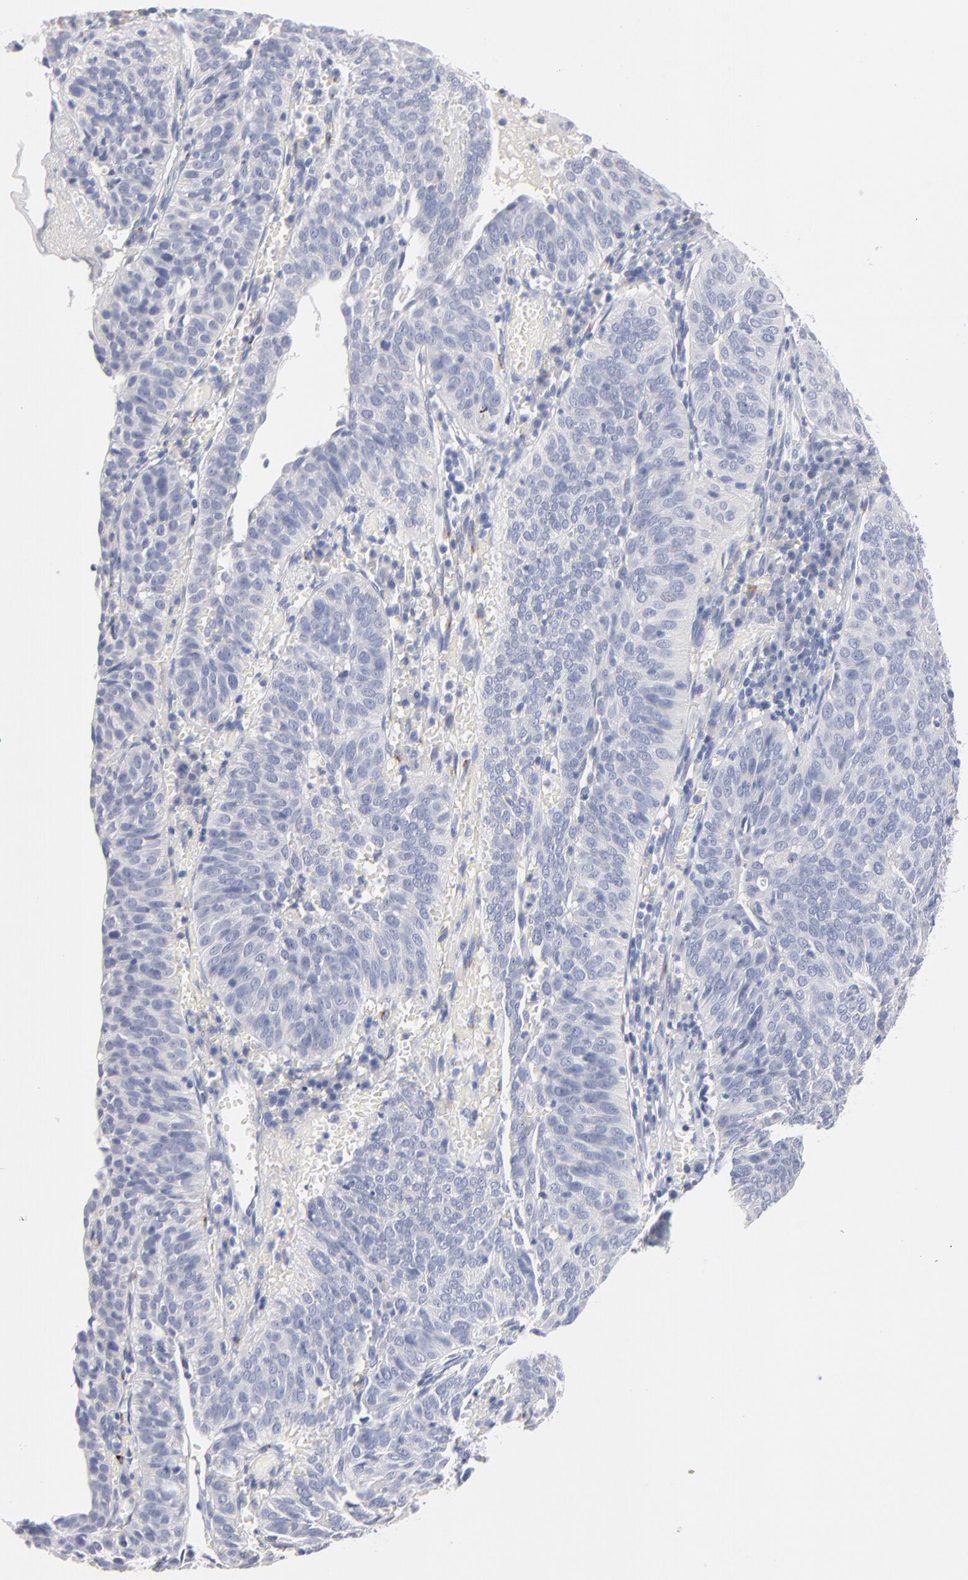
{"staining": {"intensity": "negative", "quantity": "none", "location": "none"}, "tissue": "cervical cancer", "cell_type": "Tumor cells", "image_type": "cancer", "snomed": [{"axis": "morphology", "description": "Squamous cell carcinoma, NOS"}, {"axis": "topography", "description": "Cervix"}], "caption": "Squamous cell carcinoma (cervical) stained for a protein using immunohistochemistry exhibits no positivity tumor cells.", "gene": "F12", "patient": {"sex": "female", "age": 39}}